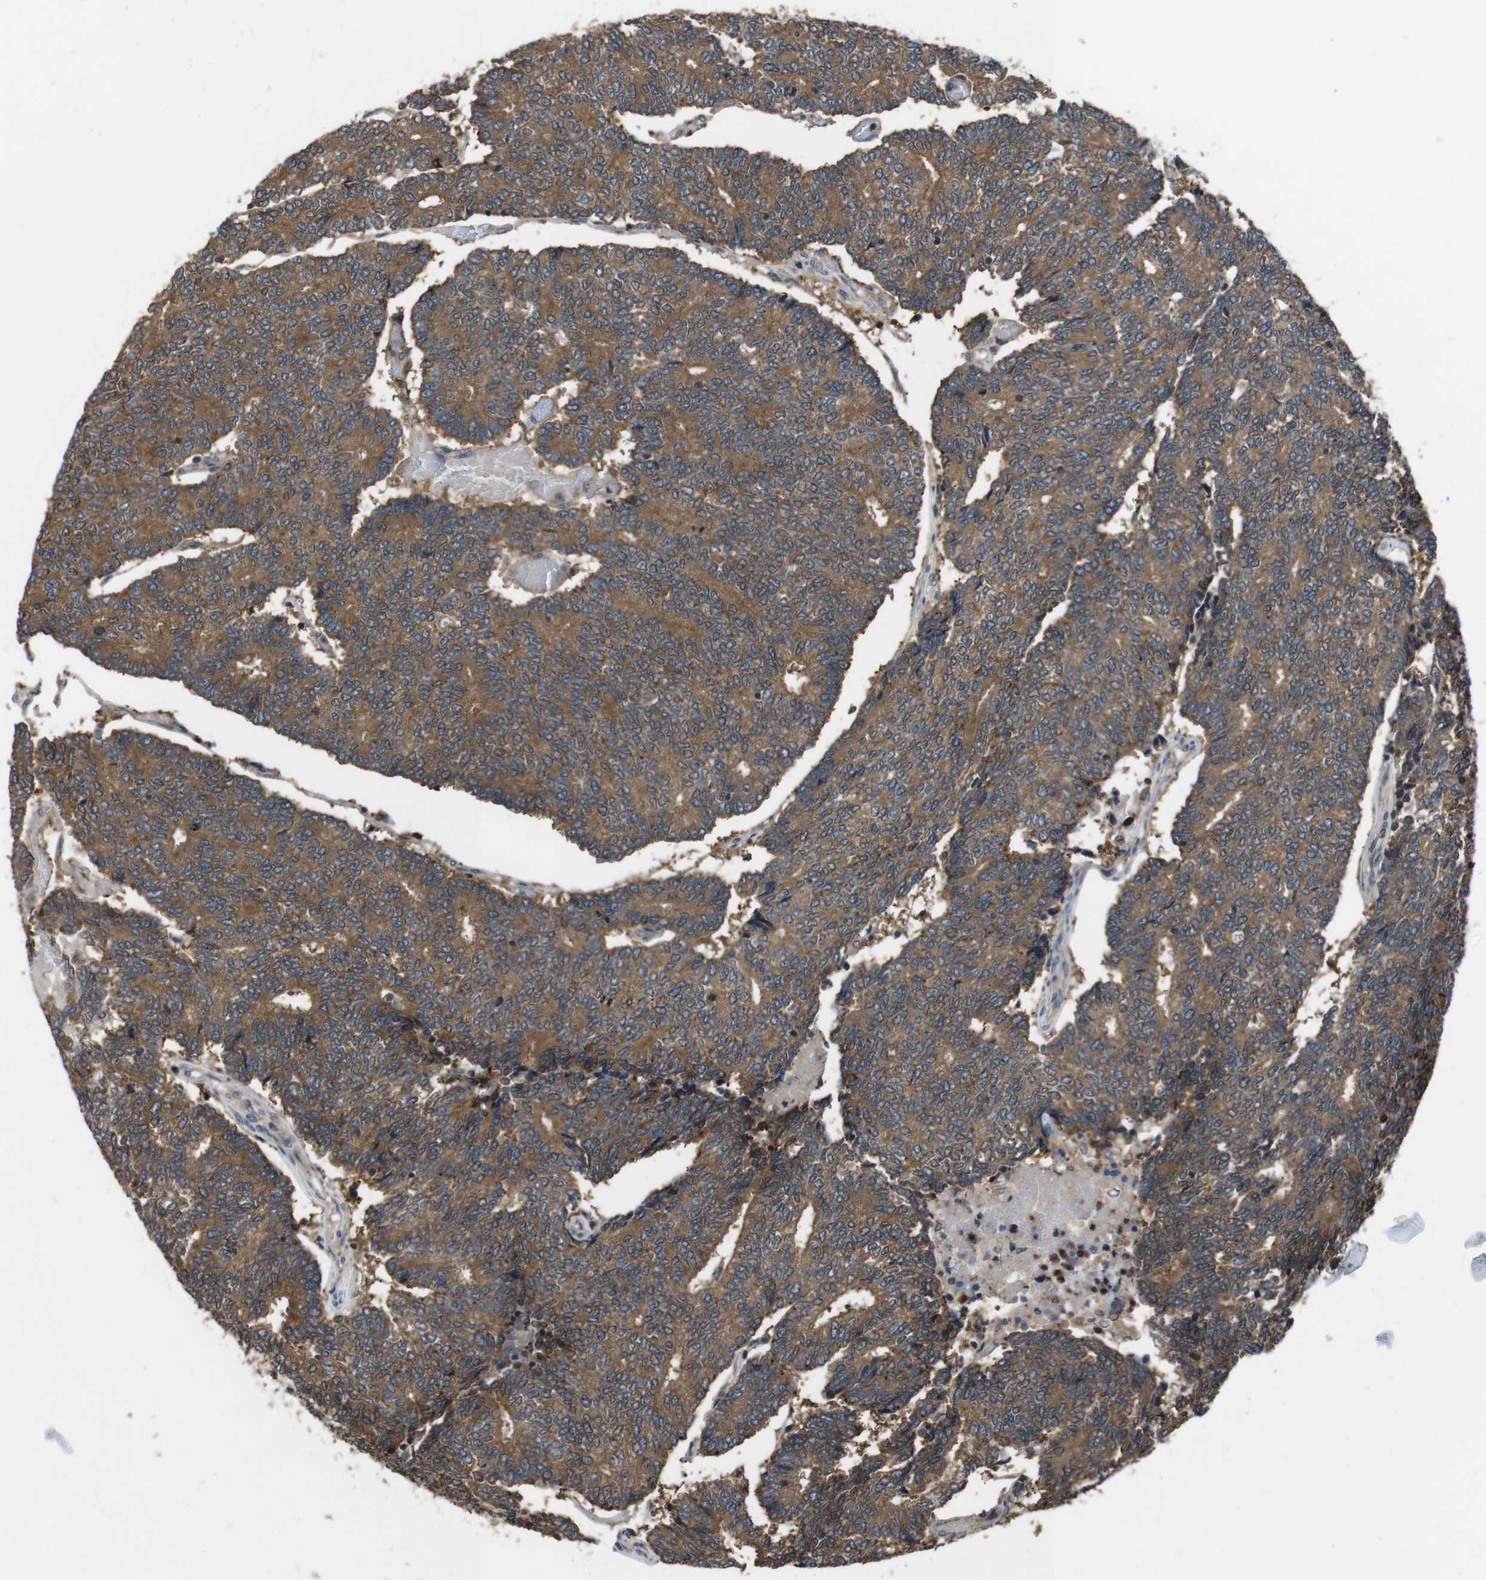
{"staining": {"intensity": "moderate", "quantity": ">75%", "location": "cytoplasmic/membranous"}, "tissue": "prostate cancer", "cell_type": "Tumor cells", "image_type": "cancer", "snomed": [{"axis": "morphology", "description": "Normal tissue, NOS"}, {"axis": "morphology", "description": "Adenocarcinoma, High grade"}, {"axis": "topography", "description": "Prostate"}, {"axis": "topography", "description": "Seminal veicle"}], "caption": "Immunohistochemical staining of prostate cancer reveals moderate cytoplasmic/membranous protein positivity in about >75% of tumor cells. (IHC, brightfield microscopy, high magnification).", "gene": "SLC22A23", "patient": {"sex": "male", "age": 55}}